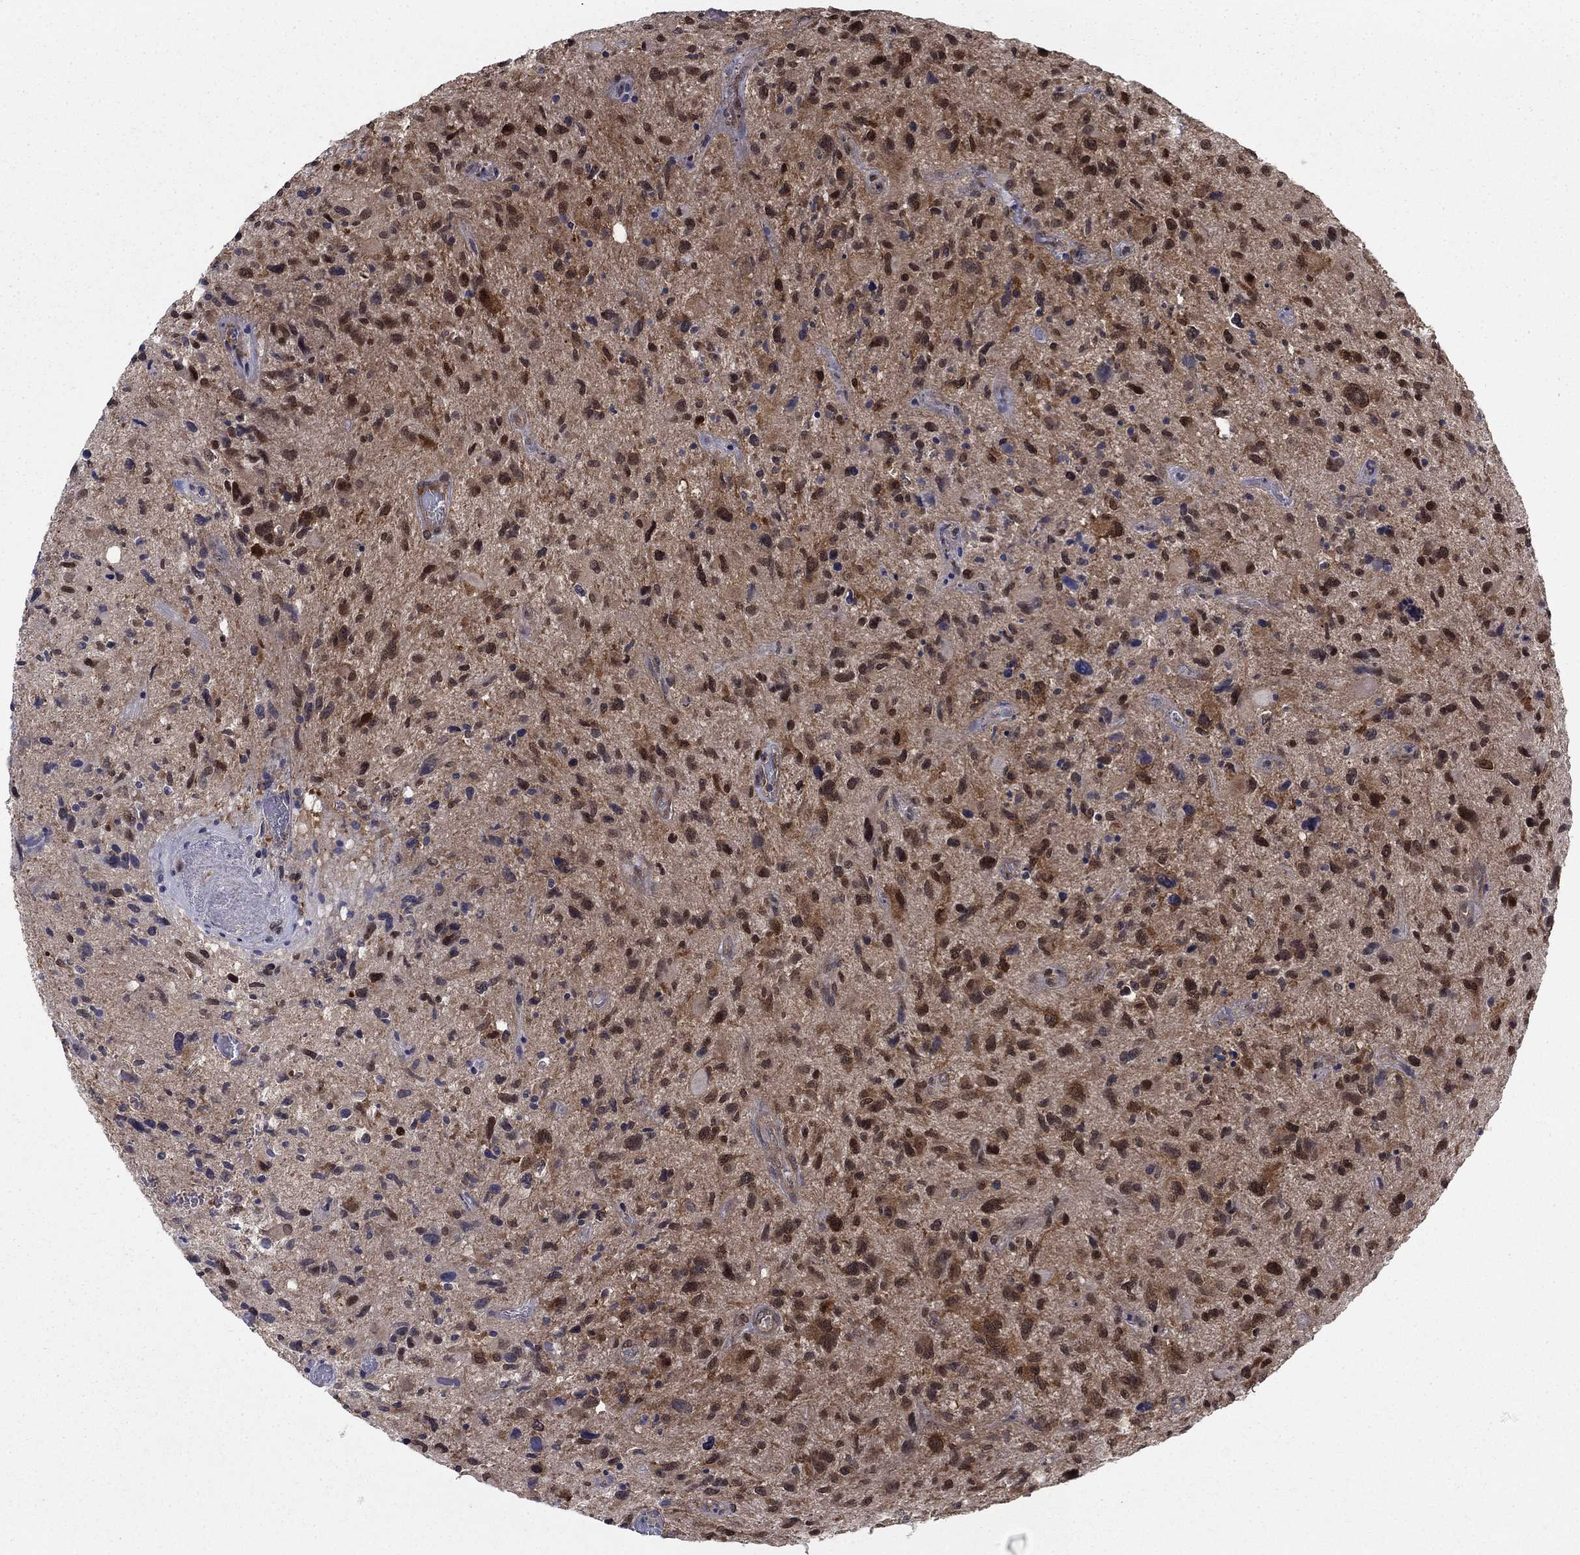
{"staining": {"intensity": "strong", "quantity": "25%-75%", "location": "cytoplasmic/membranous,nuclear"}, "tissue": "glioma", "cell_type": "Tumor cells", "image_type": "cancer", "snomed": [{"axis": "morphology", "description": "Glioma, malignant, NOS"}, {"axis": "morphology", "description": "Glioma, malignant, High grade"}, {"axis": "topography", "description": "Brain"}], "caption": "Immunohistochemistry (IHC) of human glioma displays high levels of strong cytoplasmic/membranous and nuclear expression in approximately 25%-75% of tumor cells.", "gene": "FKBP4", "patient": {"sex": "female", "age": 71}}